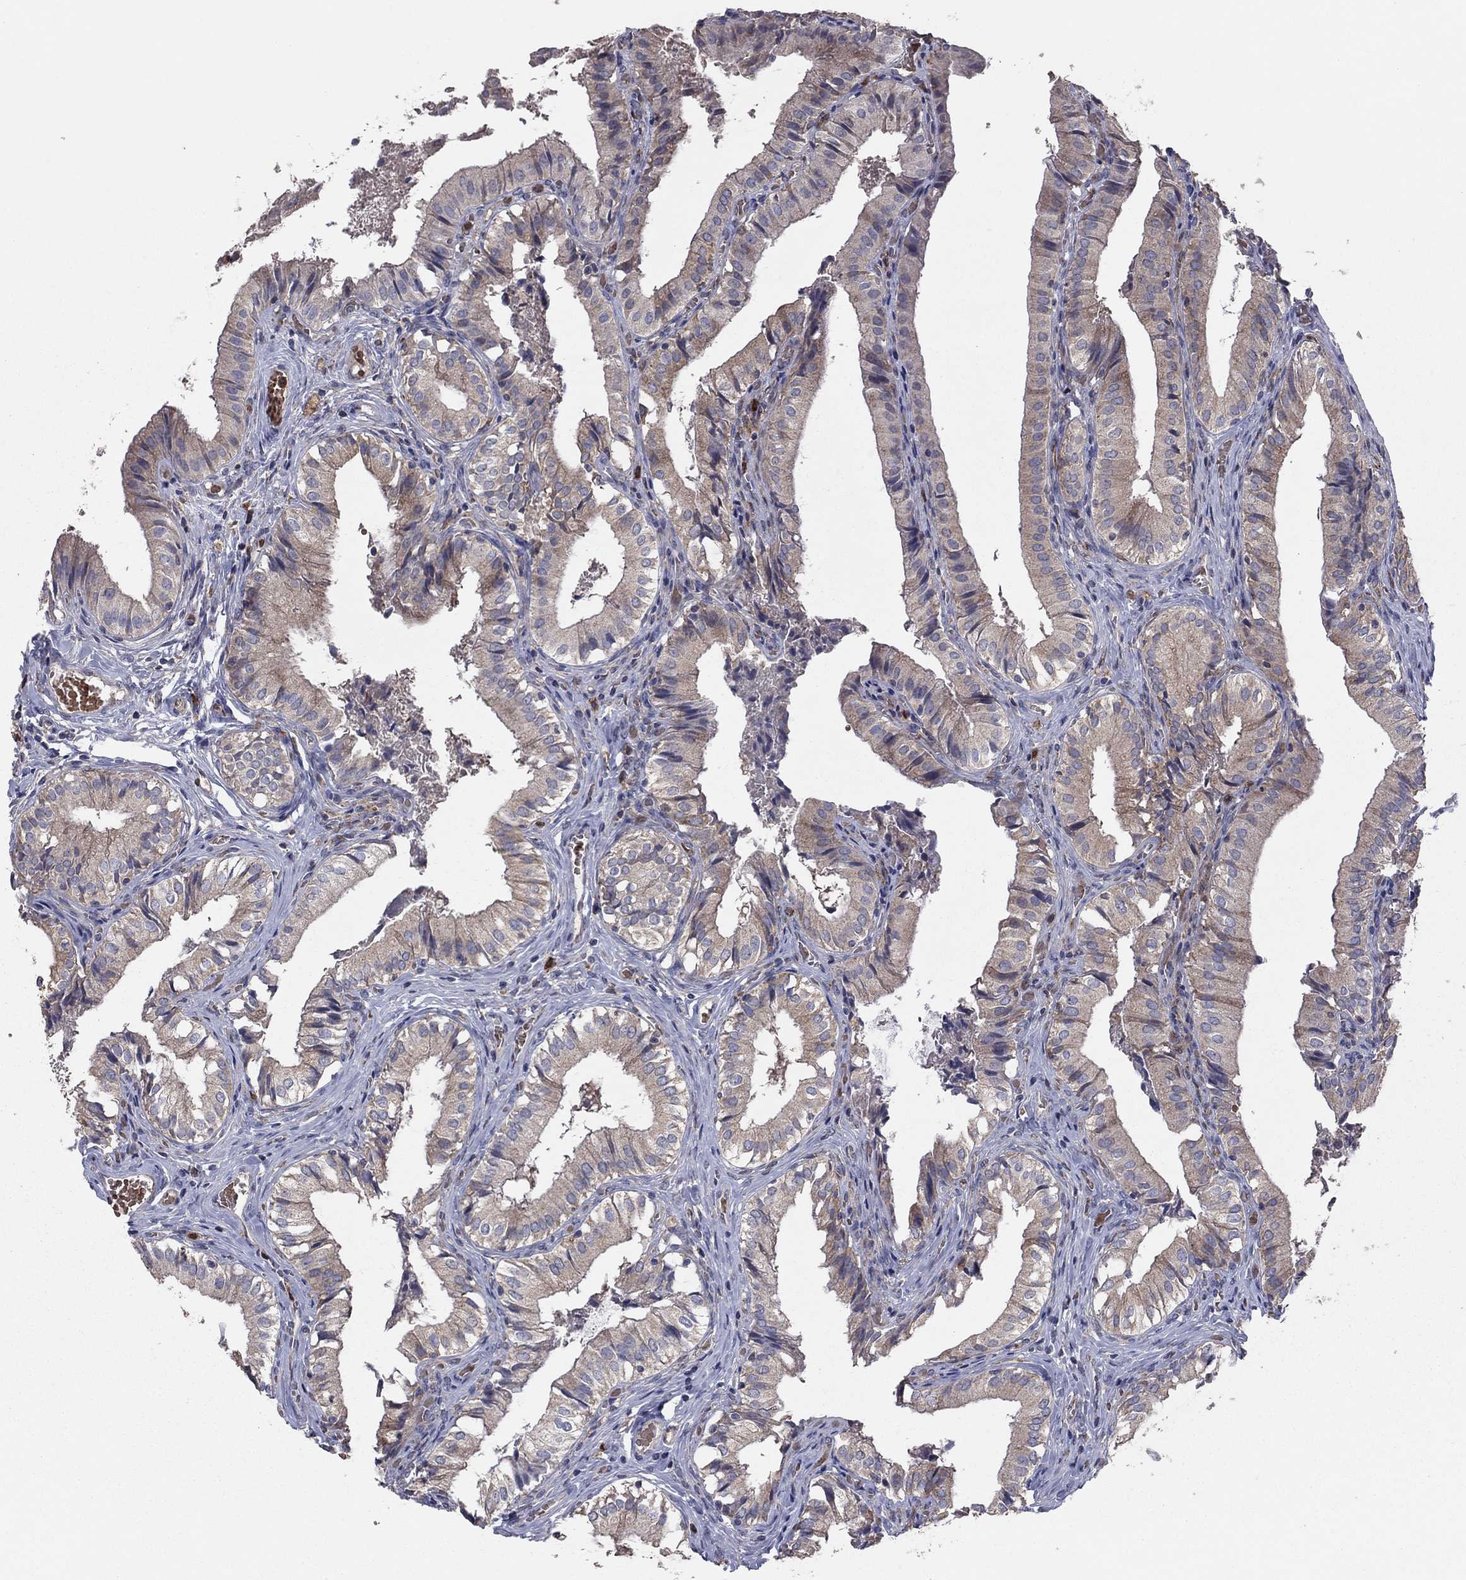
{"staining": {"intensity": "moderate", "quantity": "<25%", "location": "cytoplasmic/membranous"}, "tissue": "gallbladder", "cell_type": "Glandular cells", "image_type": "normal", "snomed": [{"axis": "morphology", "description": "Normal tissue, NOS"}, {"axis": "topography", "description": "Gallbladder"}], "caption": "This histopathology image exhibits IHC staining of unremarkable gallbladder, with low moderate cytoplasmic/membranous positivity in approximately <25% of glandular cells.", "gene": "MEA1", "patient": {"sex": "female", "age": 47}}